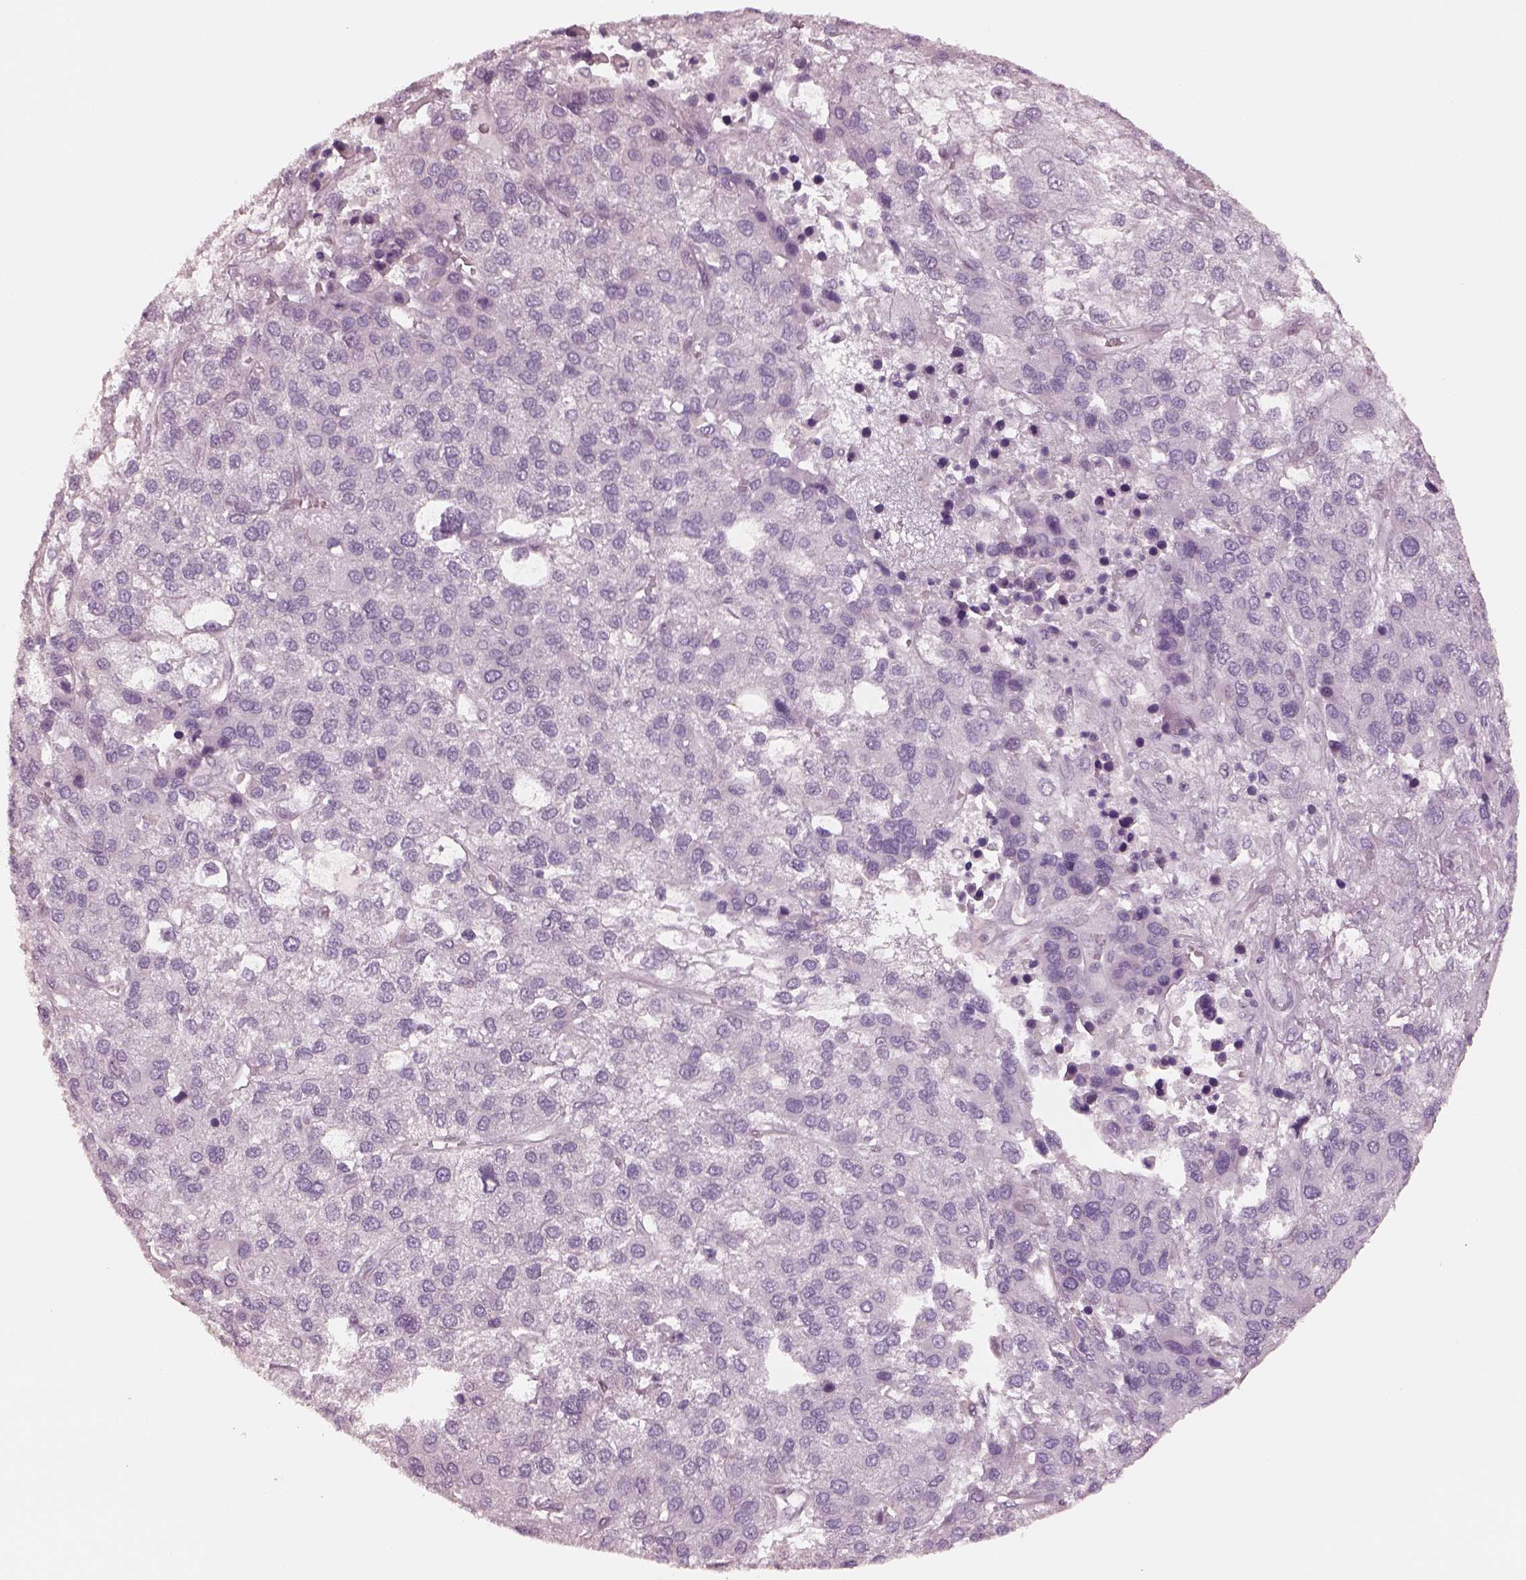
{"staining": {"intensity": "negative", "quantity": "none", "location": "none"}, "tissue": "liver cancer", "cell_type": "Tumor cells", "image_type": "cancer", "snomed": [{"axis": "morphology", "description": "Carcinoma, Hepatocellular, NOS"}, {"axis": "topography", "description": "Liver"}], "caption": "This is an immunohistochemistry image of human liver cancer. There is no staining in tumor cells.", "gene": "EGR4", "patient": {"sex": "female", "age": 41}}